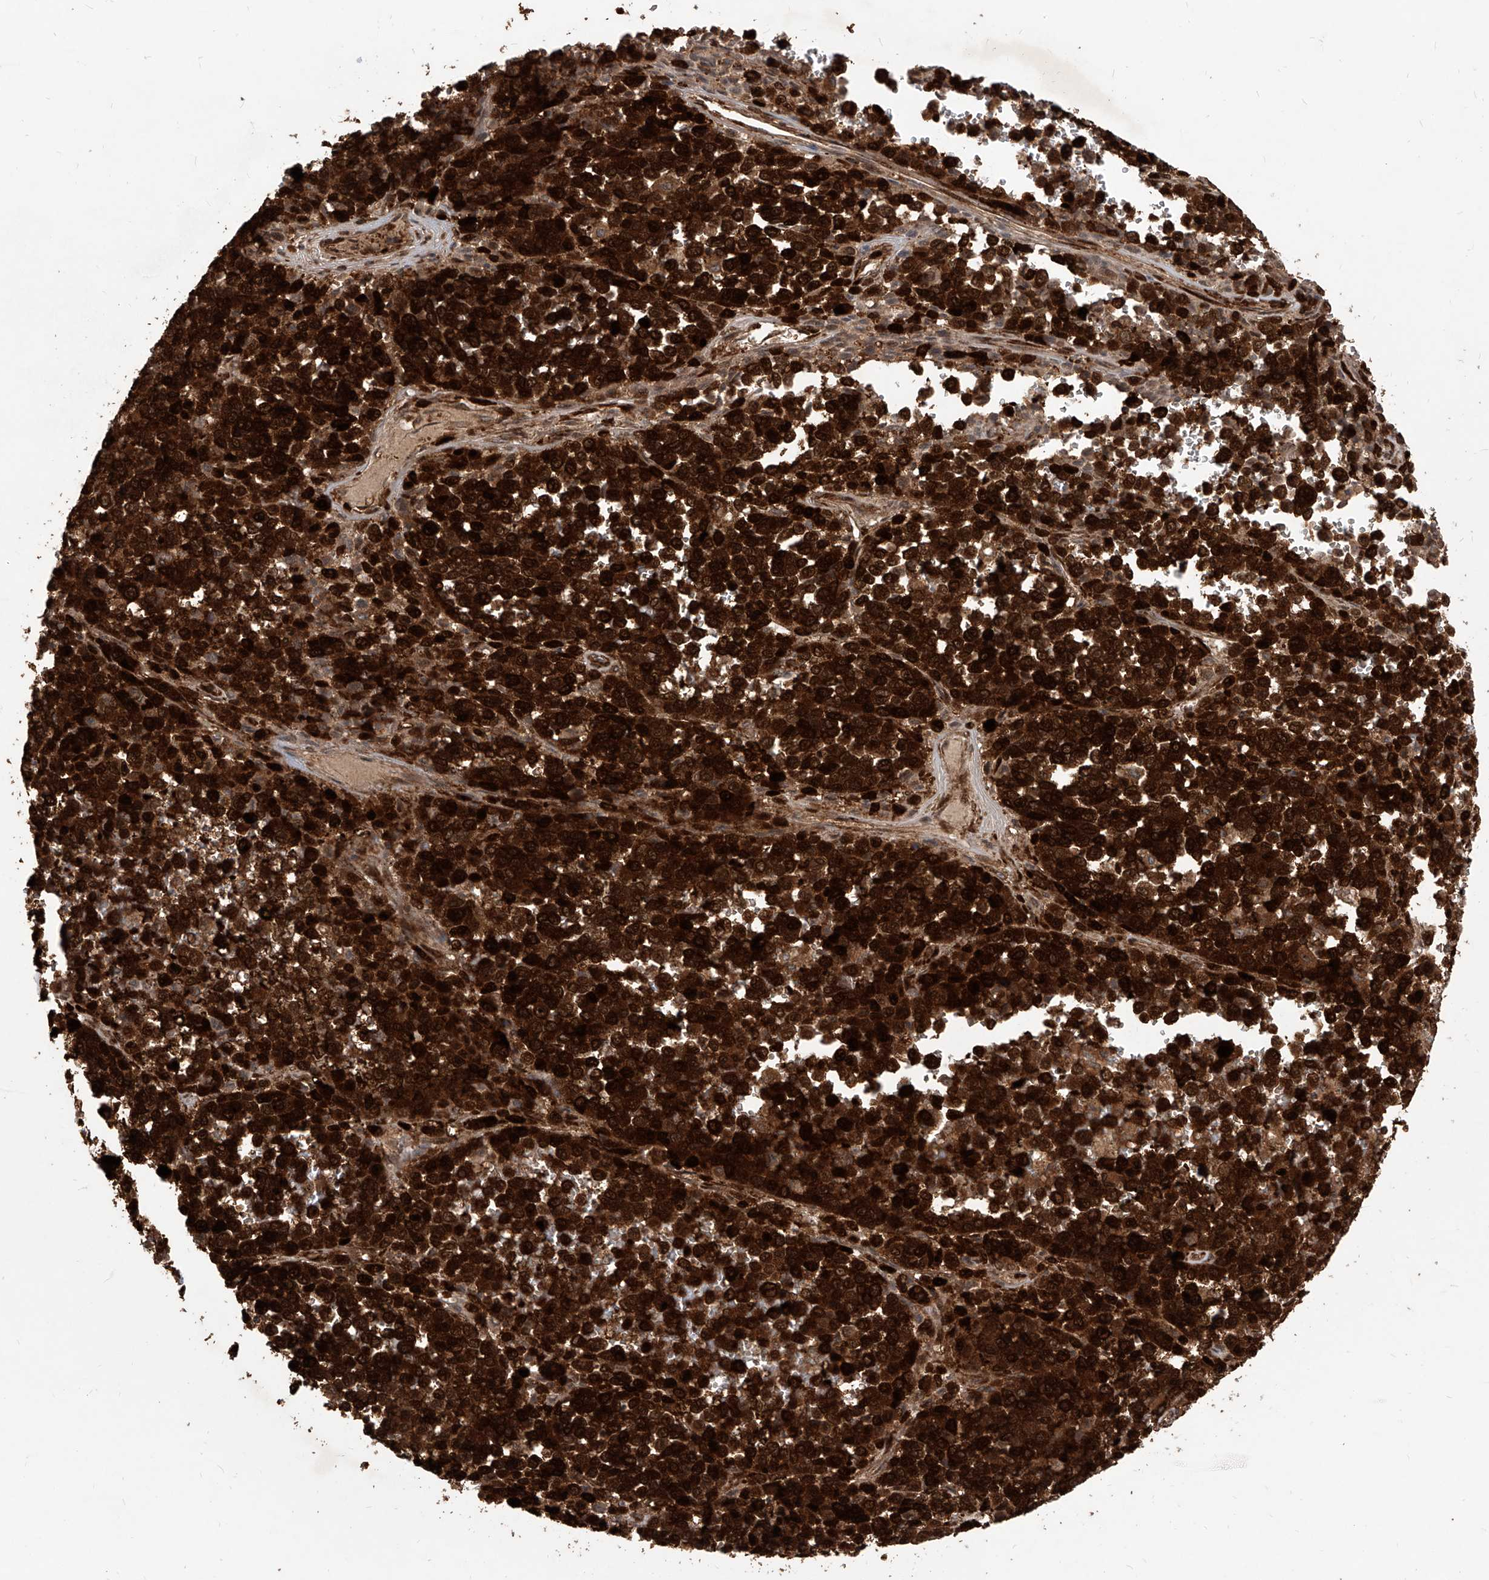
{"staining": {"intensity": "strong", "quantity": ">75%", "location": "cytoplasmic/membranous,nuclear"}, "tissue": "melanoma", "cell_type": "Tumor cells", "image_type": "cancer", "snomed": [{"axis": "morphology", "description": "Malignant melanoma, Metastatic site"}, {"axis": "topography", "description": "Pancreas"}], "caption": "DAB (3,3'-diaminobenzidine) immunohistochemical staining of melanoma displays strong cytoplasmic/membranous and nuclear protein positivity in approximately >75% of tumor cells. (IHC, brightfield microscopy, high magnification).", "gene": "MAGED2", "patient": {"sex": "female", "age": 30}}